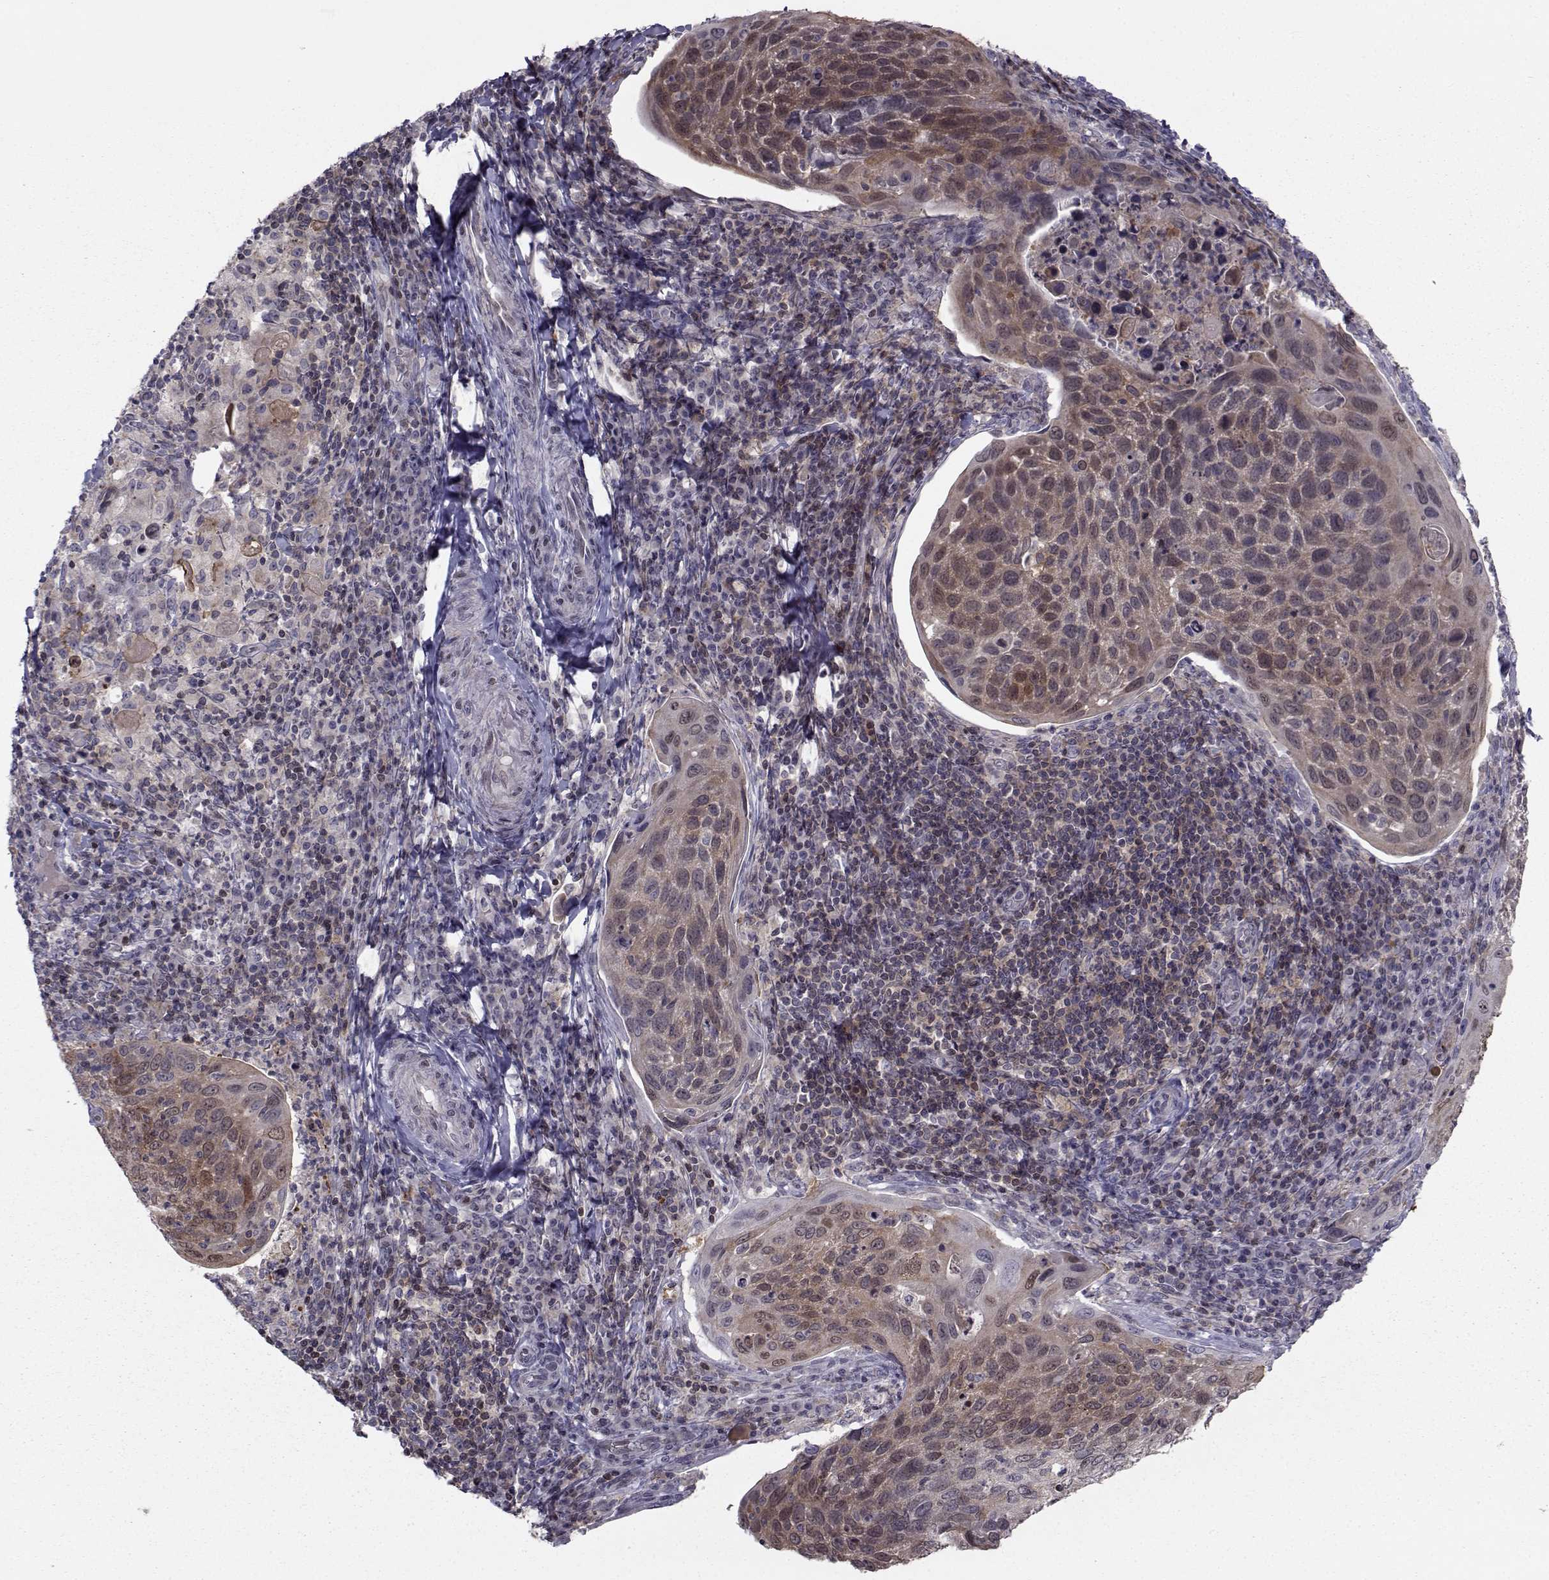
{"staining": {"intensity": "strong", "quantity": "25%-75%", "location": "cytoplasmic/membranous"}, "tissue": "cervical cancer", "cell_type": "Tumor cells", "image_type": "cancer", "snomed": [{"axis": "morphology", "description": "Squamous cell carcinoma, NOS"}, {"axis": "topography", "description": "Cervix"}], "caption": "Cervical cancer stained with DAB immunohistochemistry exhibits high levels of strong cytoplasmic/membranous staining in about 25%-75% of tumor cells.", "gene": "PCP4L1", "patient": {"sex": "female", "age": 54}}